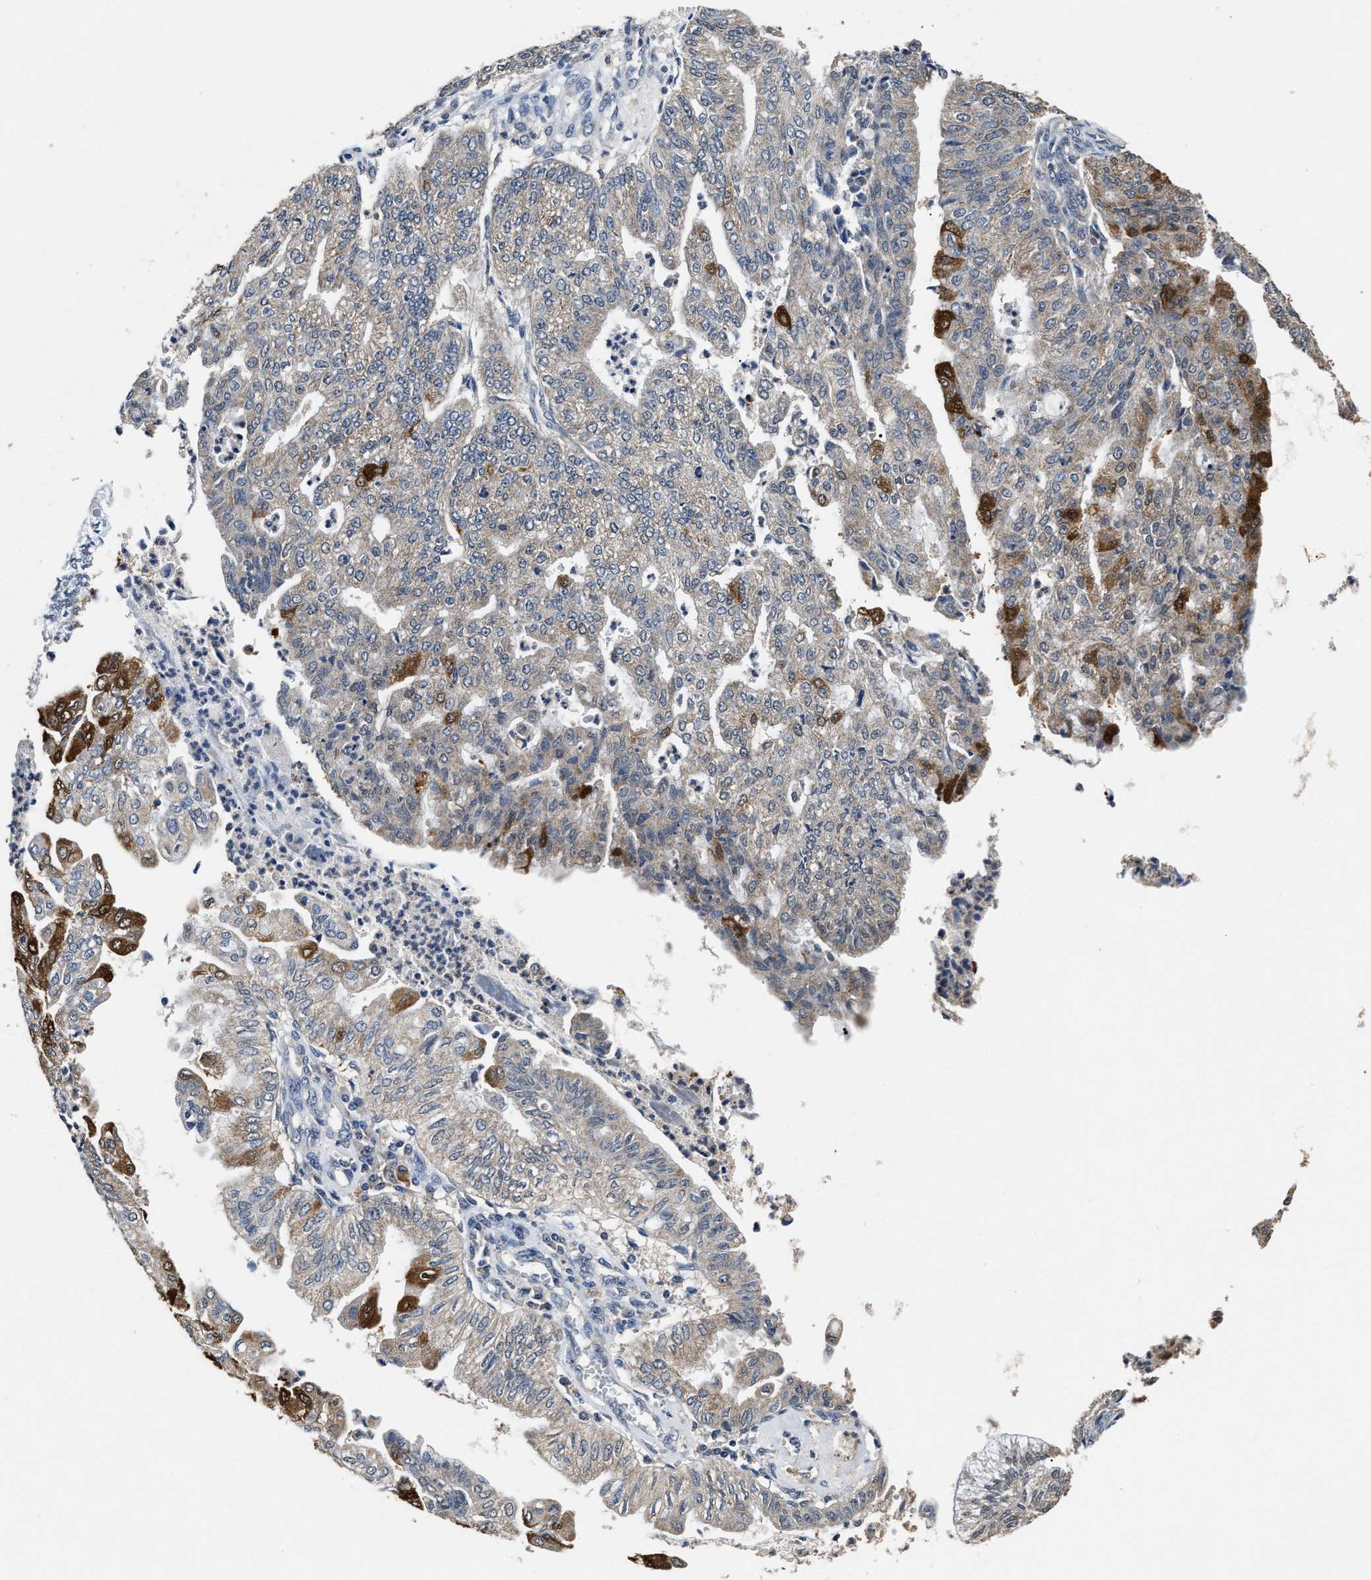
{"staining": {"intensity": "moderate", "quantity": "<25%", "location": "cytoplasmic/membranous"}, "tissue": "endometrial cancer", "cell_type": "Tumor cells", "image_type": "cancer", "snomed": [{"axis": "morphology", "description": "Adenocarcinoma, NOS"}, {"axis": "topography", "description": "Endometrium"}], "caption": "Immunohistochemistry photomicrograph of endometrial cancer stained for a protein (brown), which demonstrates low levels of moderate cytoplasmic/membranous staining in approximately <25% of tumor cells.", "gene": "ACAT2", "patient": {"sex": "female", "age": 59}}